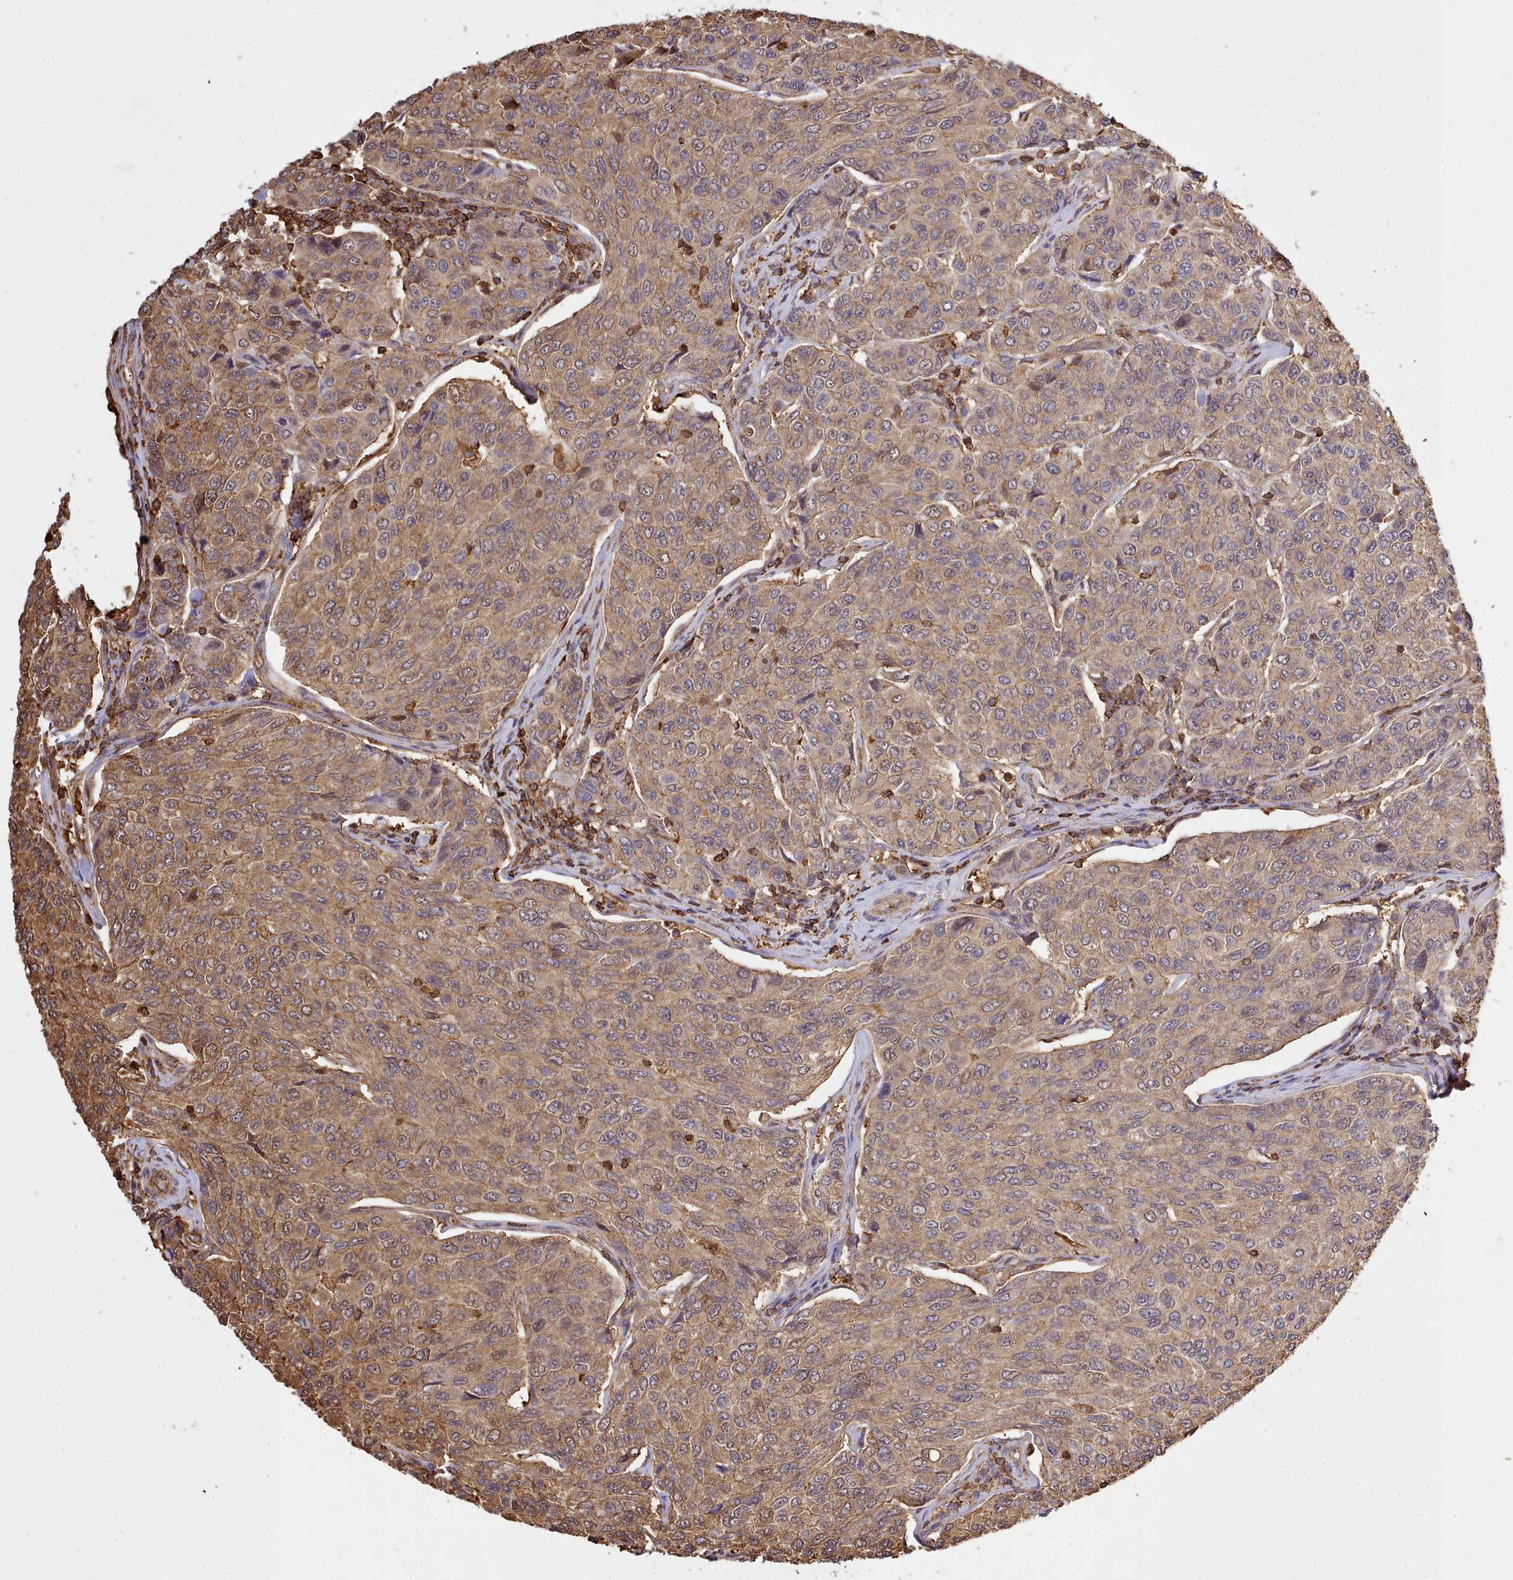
{"staining": {"intensity": "moderate", "quantity": ">75%", "location": "cytoplasmic/membranous"}, "tissue": "breast cancer", "cell_type": "Tumor cells", "image_type": "cancer", "snomed": [{"axis": "morphology", "description": "Duct carcinoma"}, {"axis": "topography", "description": "Breast"}], "caption": "Intraductal carcinoma (breast) stained for a protein (brown) reveals moderate cytoplasmic/membranous positive expression in approximately >75% of tumor cells.", "gene": "CAPZA1", "patient": {"sex": "female", "age": 55}}